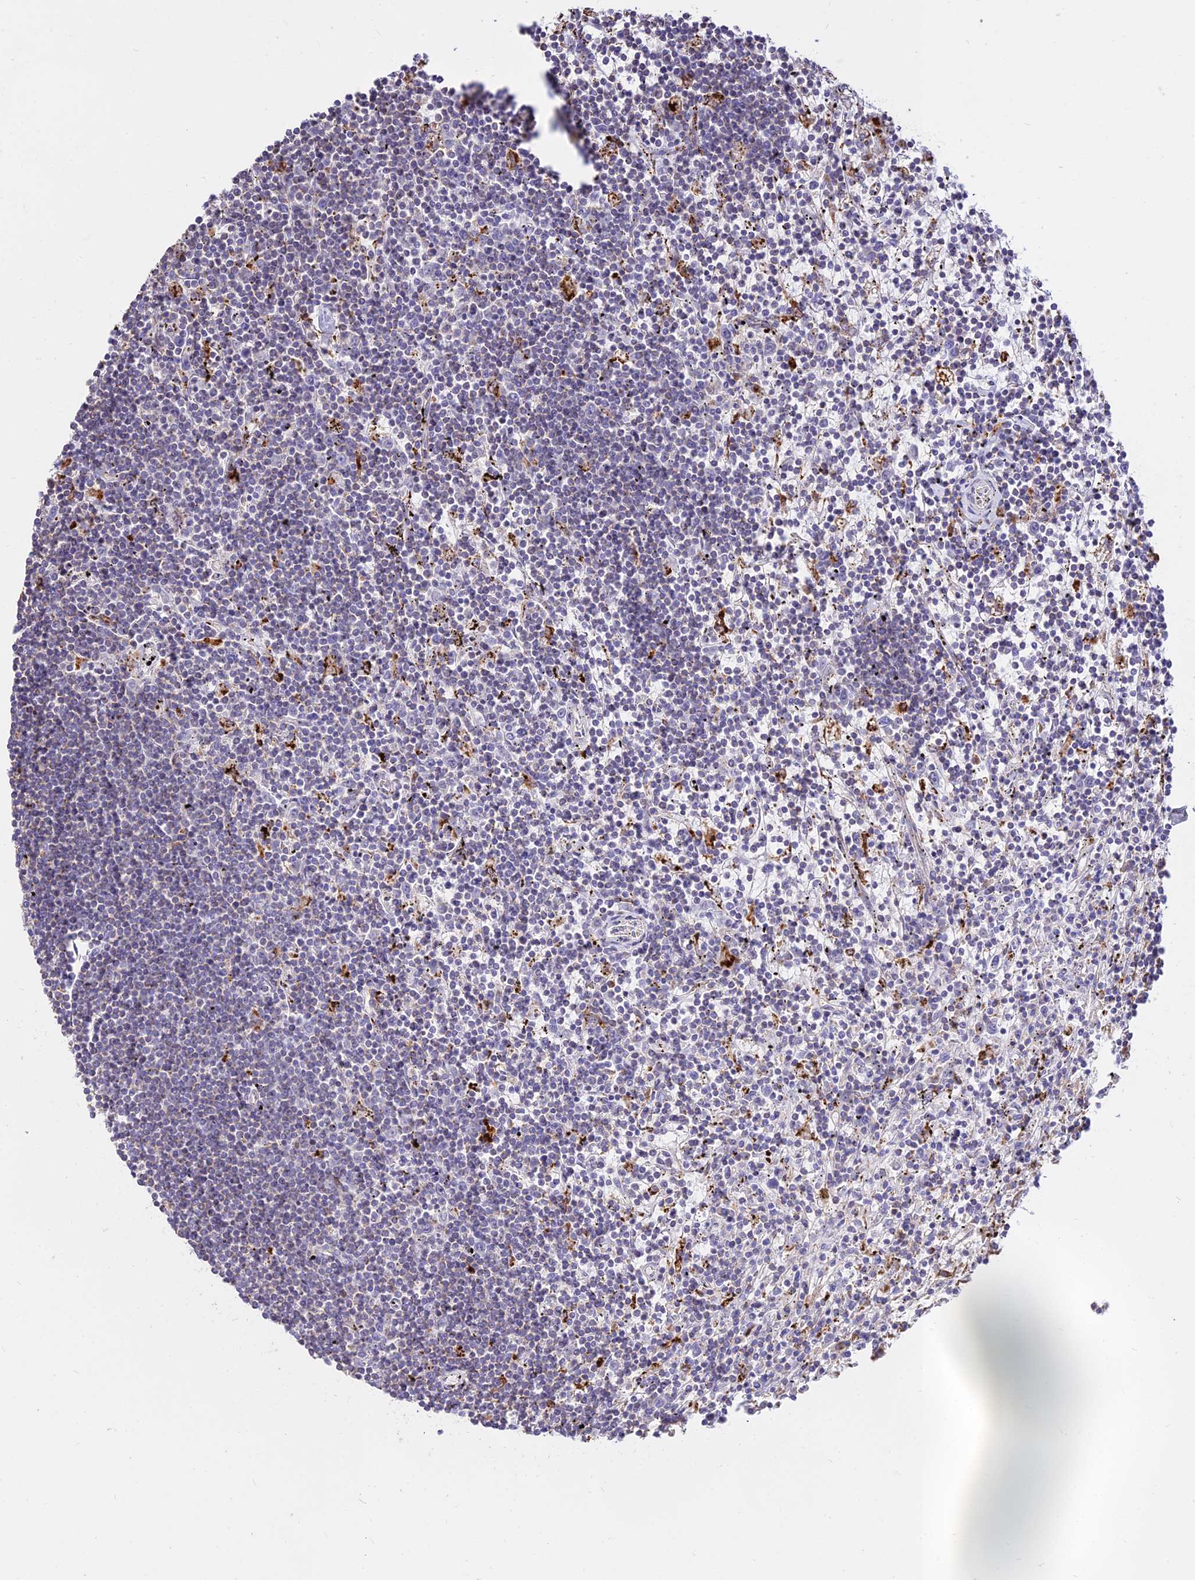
{"staining": {"intensity": "negative", "quantity": "none", "location": "none"}, "tissue": "lymphoma", "cell_type": "Tumor cells", "image_type": "cancer", "snomed": [{"axis": "morphology", "description": "Malignant lymphoma, non-Hodgkin's type, Low grade"}, {"axis": "topography", "description": "Spleen"}], "caption": "DAB immunohistochemical staining of low-grade malignant lymphoma, non-Hodgkin's type shows no significant expression in tumor cells.", "gene": "PNLIPRP3", "patient": {"sex": "male", "age": 76}}